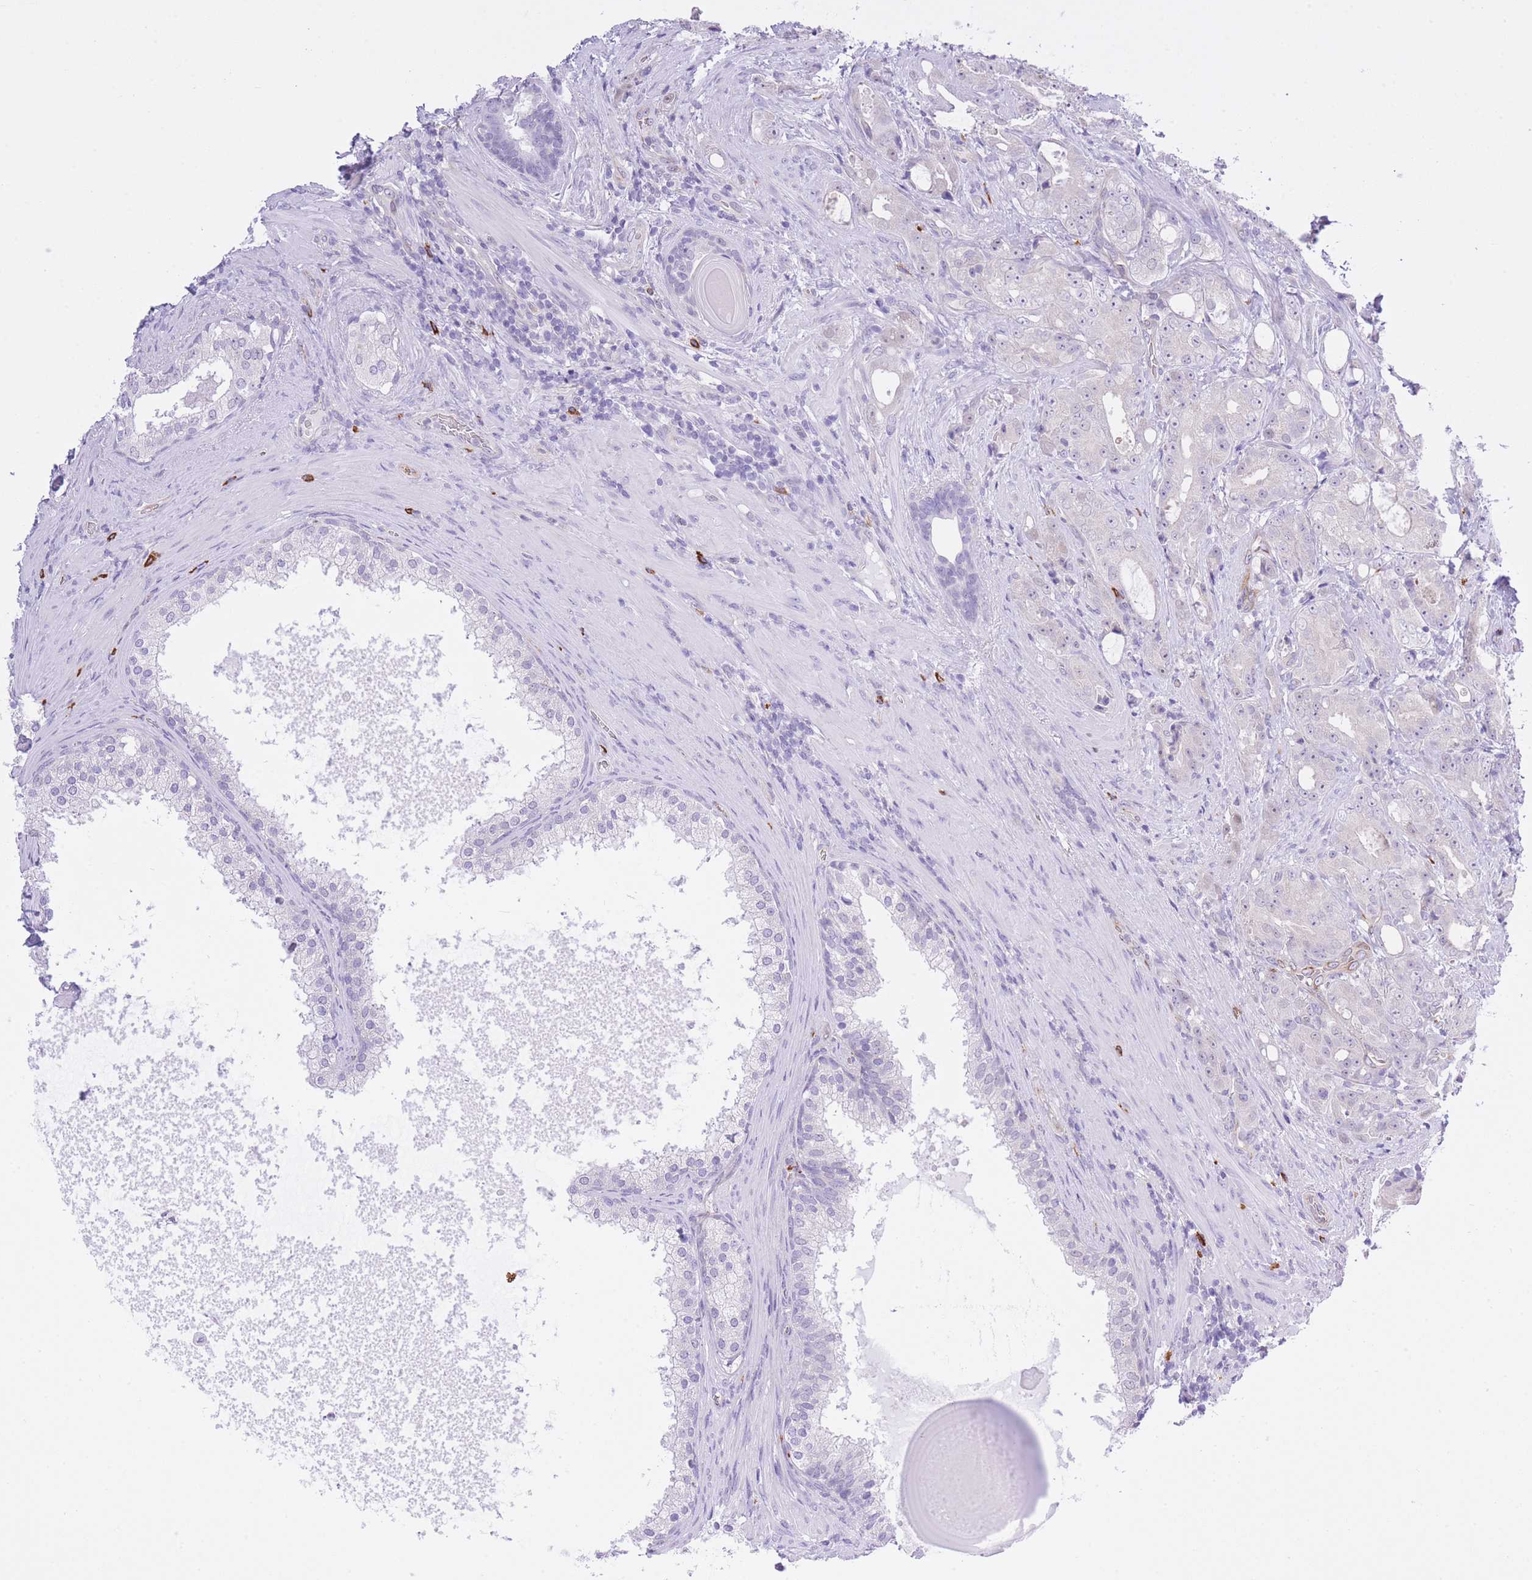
{"staining": {"intensity": "negative", "quantity": "none", "location": "none"}, "tissue": "prostate cancer", "cell_type": "Tumor cells", "image_type": "cancer", "snomed": [{"axis": "morphology", "description": "Adenocarcinoma, High grade"}, {"axis": "topography", "description": "Prostate"}], "caption": "Tumor cells are negative for protein expression in human prostate cancer.", "gene": "MEIOSIN", "patient": {"sex": "male", "age": 69}}